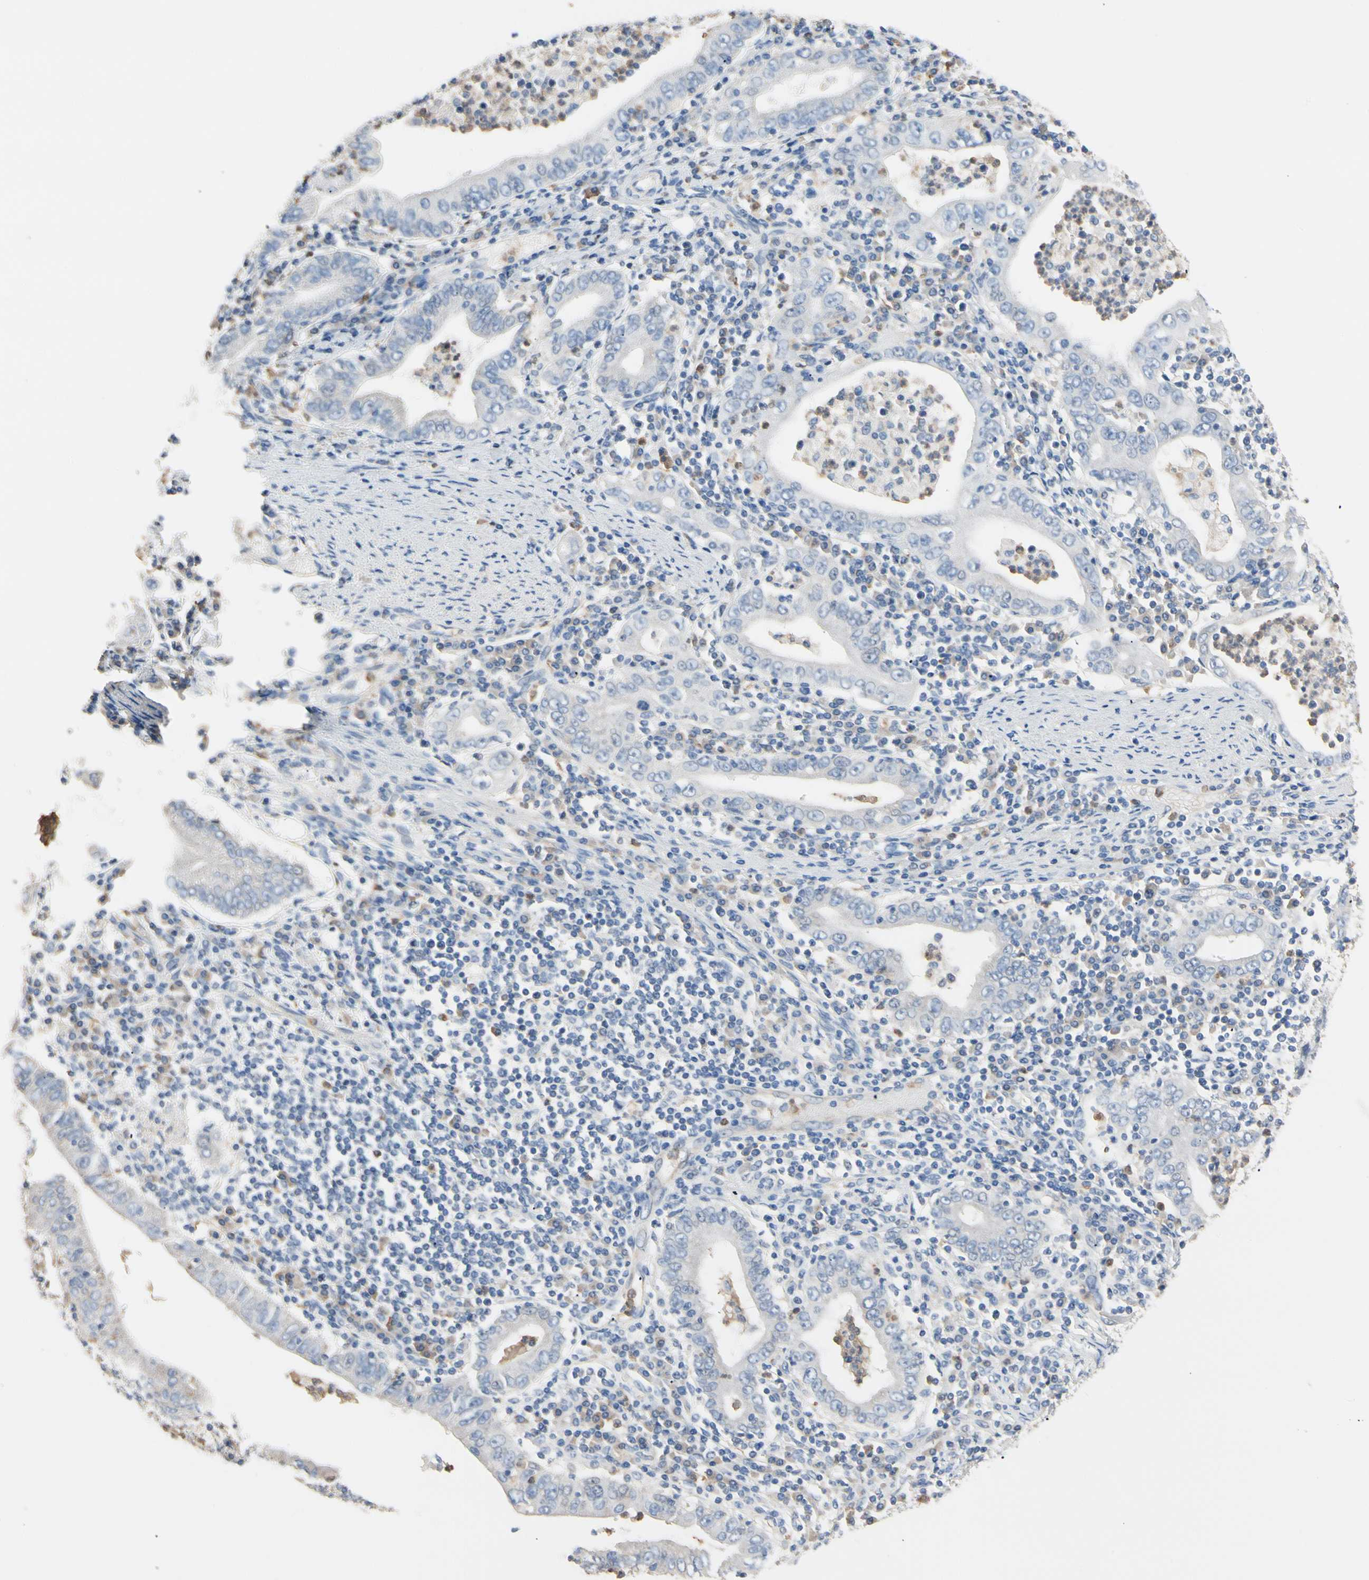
{"staining": {"intensity": "negative", "quantity": "none", "location": "none"}, "tissue": "stomach cancer", "cell_type": "Tumor cells", "image_type": "cancer", "snomed": [{"axis": "morphology", "description": "Normal tissue, NOS"}, {"axis": "morphology", "description": "Adenocarcinoma, NOS"}, {"axis": "topography", "description": "Esophagus"}, {"axis": "topography", "description": "Stomach, upper"}, {"axis": "topography", "description": "Peripheral nerve tissue"}], "caption": "High magnification brightfield microscopy of stomach cancer stained with DAB (brown) and counterstained with hematoxylin (blue): tumor cells show no significant expression. Brightfield microscopy of immunohistochemistry stained with DAB (brown) and hematoxylin (blue), captured at high magnification.", "gene": "BBOX1", "patient": {"sex": "male", "age": 62}}